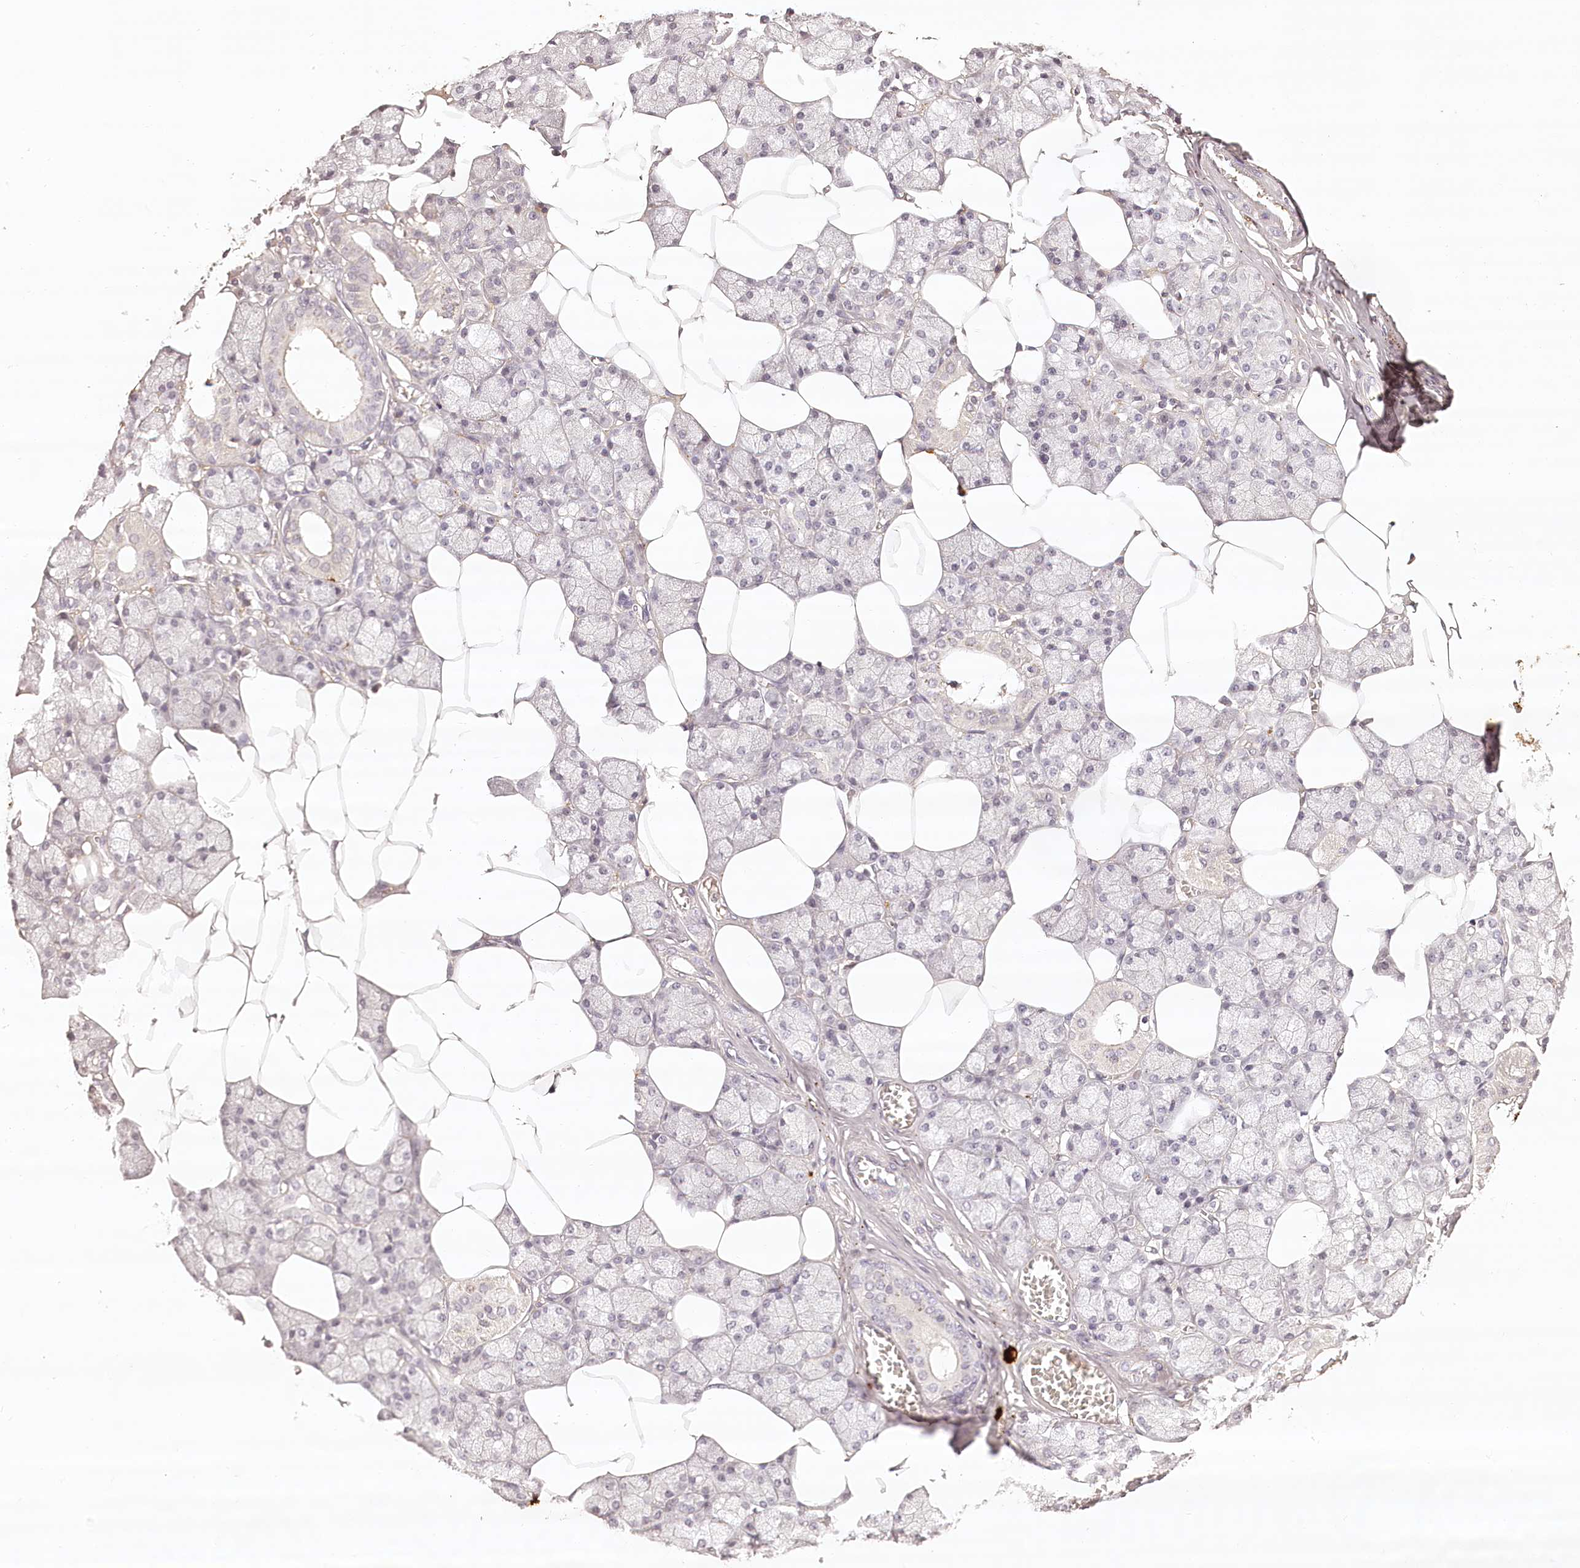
{"staining": {"intensity": "weak", "quantity": "<25%", "location": "cytoplasmic/membranous"}, "tissue": "salivary gland", "cell_type": "Glandular cells", "image_type": "normal", "snomed": [{"axis": "morphology", "description": "Normal tissue, NOS"}, {"axis": "topography", "description": "Salivary gland"}], "caption": "IHC image of benign salivary gland stained for a protein (brown), which displays no expression in glandular cells. (DAB (3,3'-diaminobenzidine) IHC with hematoxylin counter stain).", "gene": "SYNGR1", "patient": {"sex": "male", "age": 62}}